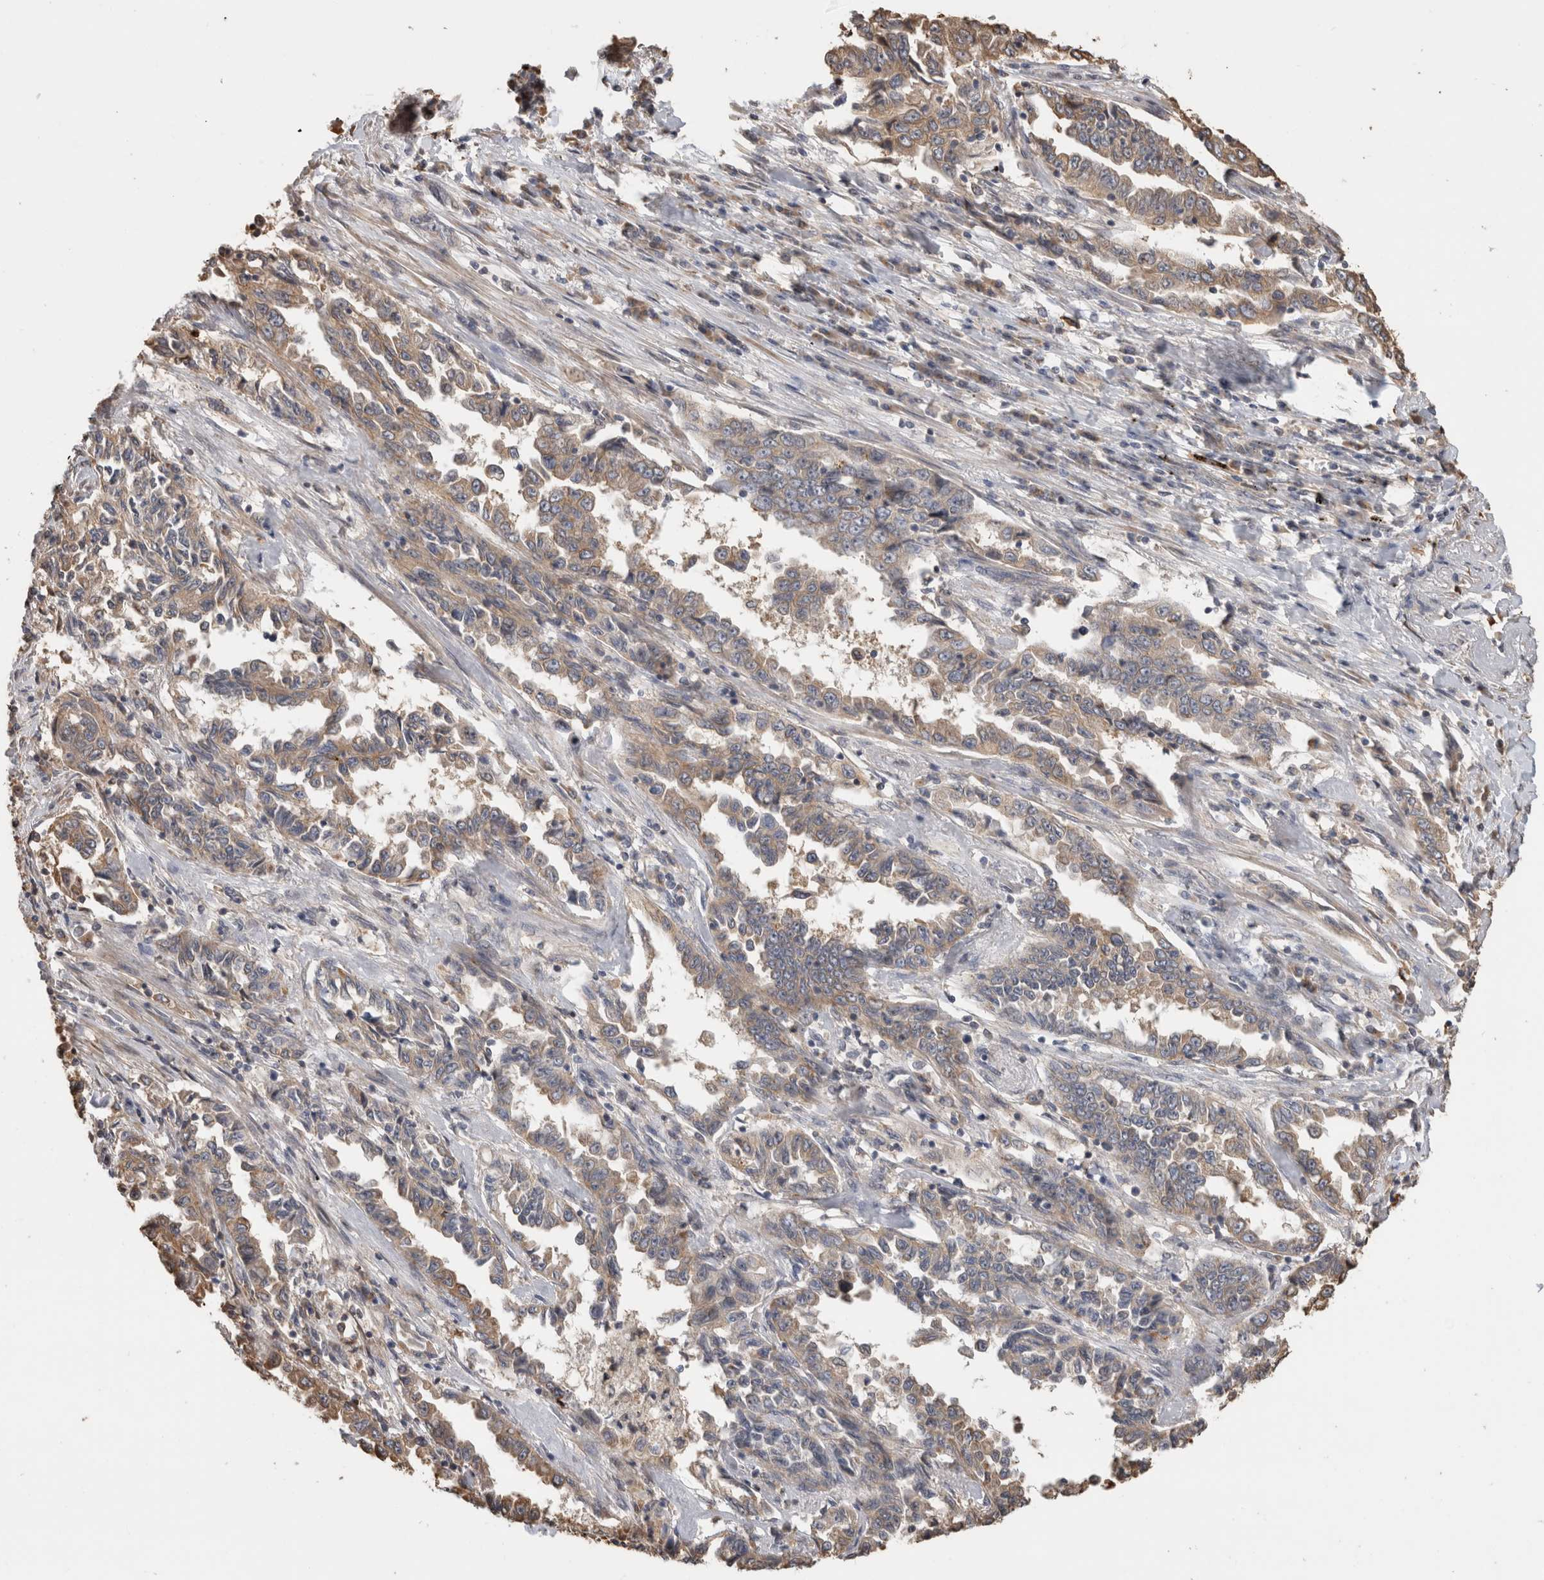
{"staining": {"intensity": "weak", "quantity": ">75%", "location": "cytoplasmic/membranous"}, "tissue": "lung cancer", "cell_type": "Tumor cells", "image_type": "cancer", "snomed": [{"axis": "morphology", "description": "Adenocarcinoma, NOS"}, {"axis": "topography", "description": "Lung"}], "caption": "A low amount of weak cytoplasmic/membranous expression is identified in about >75% of tumor cells in lung cancer tissue. The staining was performed using DAB, with brown indicating positive protein expression. Nuclei are stained blue with hematoxylin.", "gene": "CLIP1", "patient": {"sex": "female", "age": 51}}